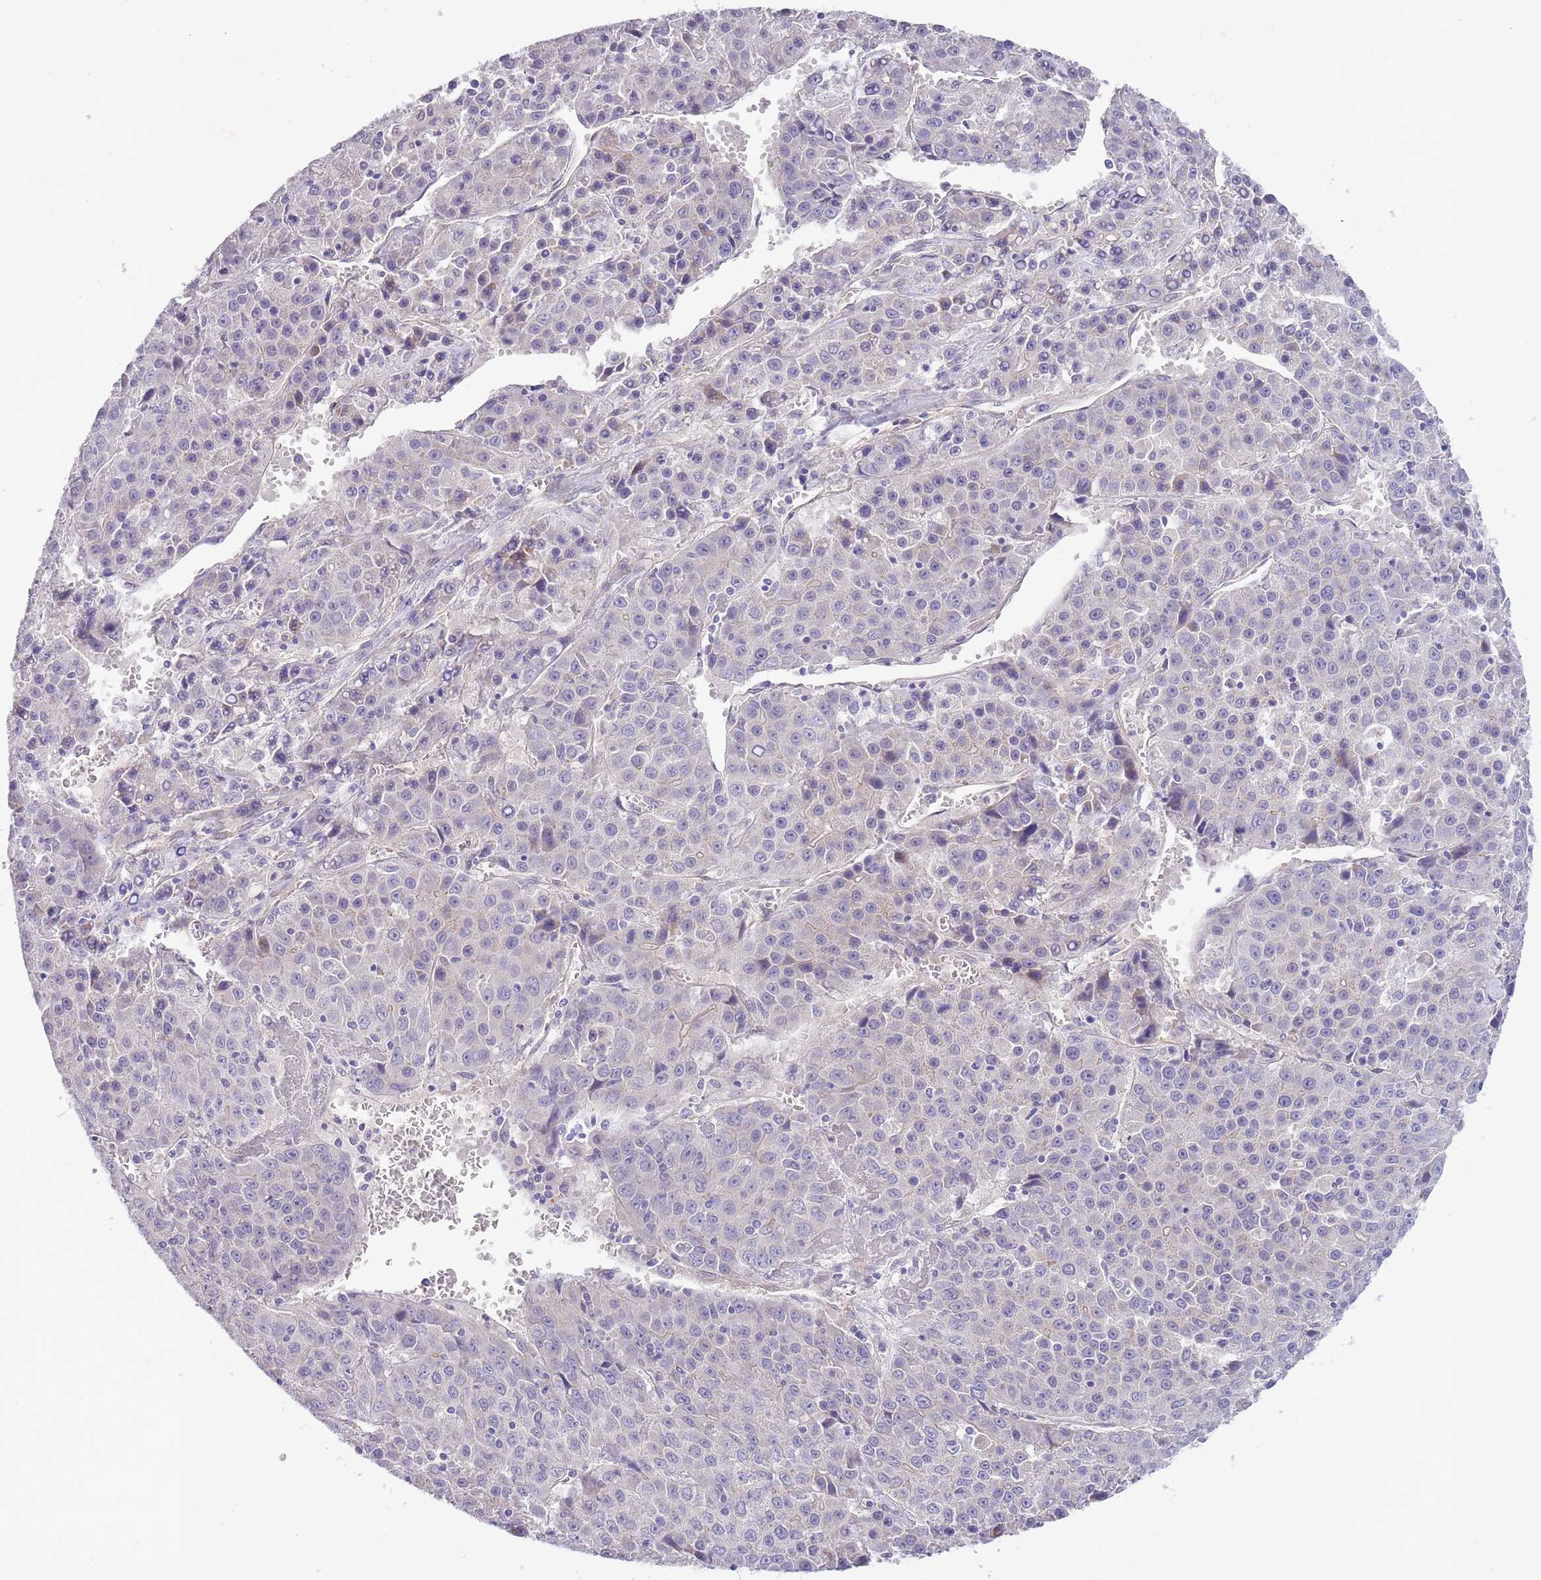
{"staining": {"intensity": "negative", "quantity": "none", "location": "none"}, "tissue": "liver cancer", "cell_type": "Tumor cells", "image_type": "cancer", "snomed": [{"axis": "morphology", "description": "Carcinoma, Hepatocellular, NOS"}, {"axis": "topography", "description": "Liver"}], "caption": "Liver cancer (hepatocellular carcinoma) stained for a protein using IHC demonstrates no expression tumor cells.", "gene": "ZNF658", "patient": {"sex": "female", "age": 53}}